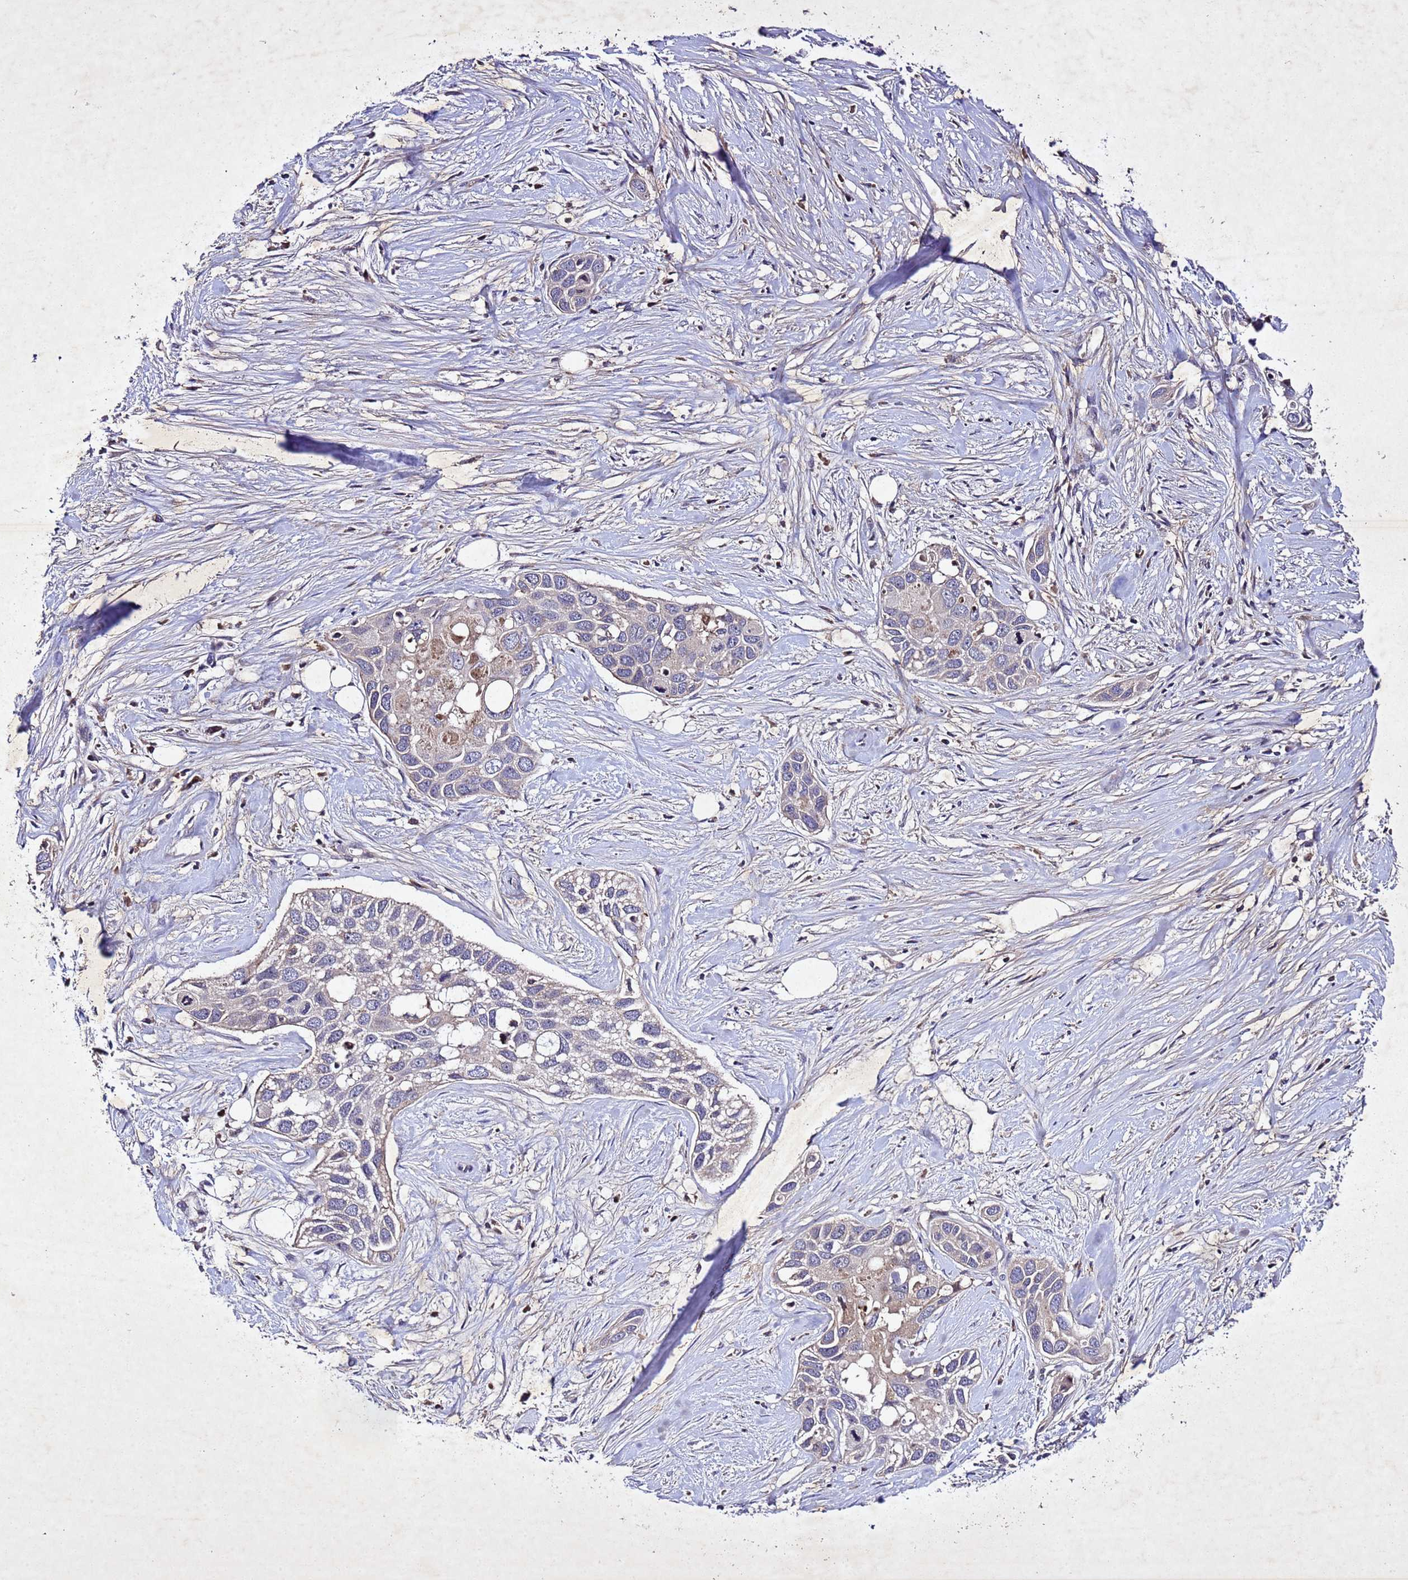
{"staining": {"intensity": "negative", "quantity": "none", "location": "none"}, "tissue": "pancreatic cancer", "cell_type": "Tumor cells", "image_type": "cancer", "snomed": [{"axis": "morphology", "description": "Adenocarcinoma, NOS"}, {"axis": "topography", "description": "Pancreas"}], "caption": "This is an immunohistochemistry micrograph of human adenocarcinoma (pancreatic). There is no staining in tumor cells.", "gene": "SV2B", "patient": {"sex": "female", "age": 60}}